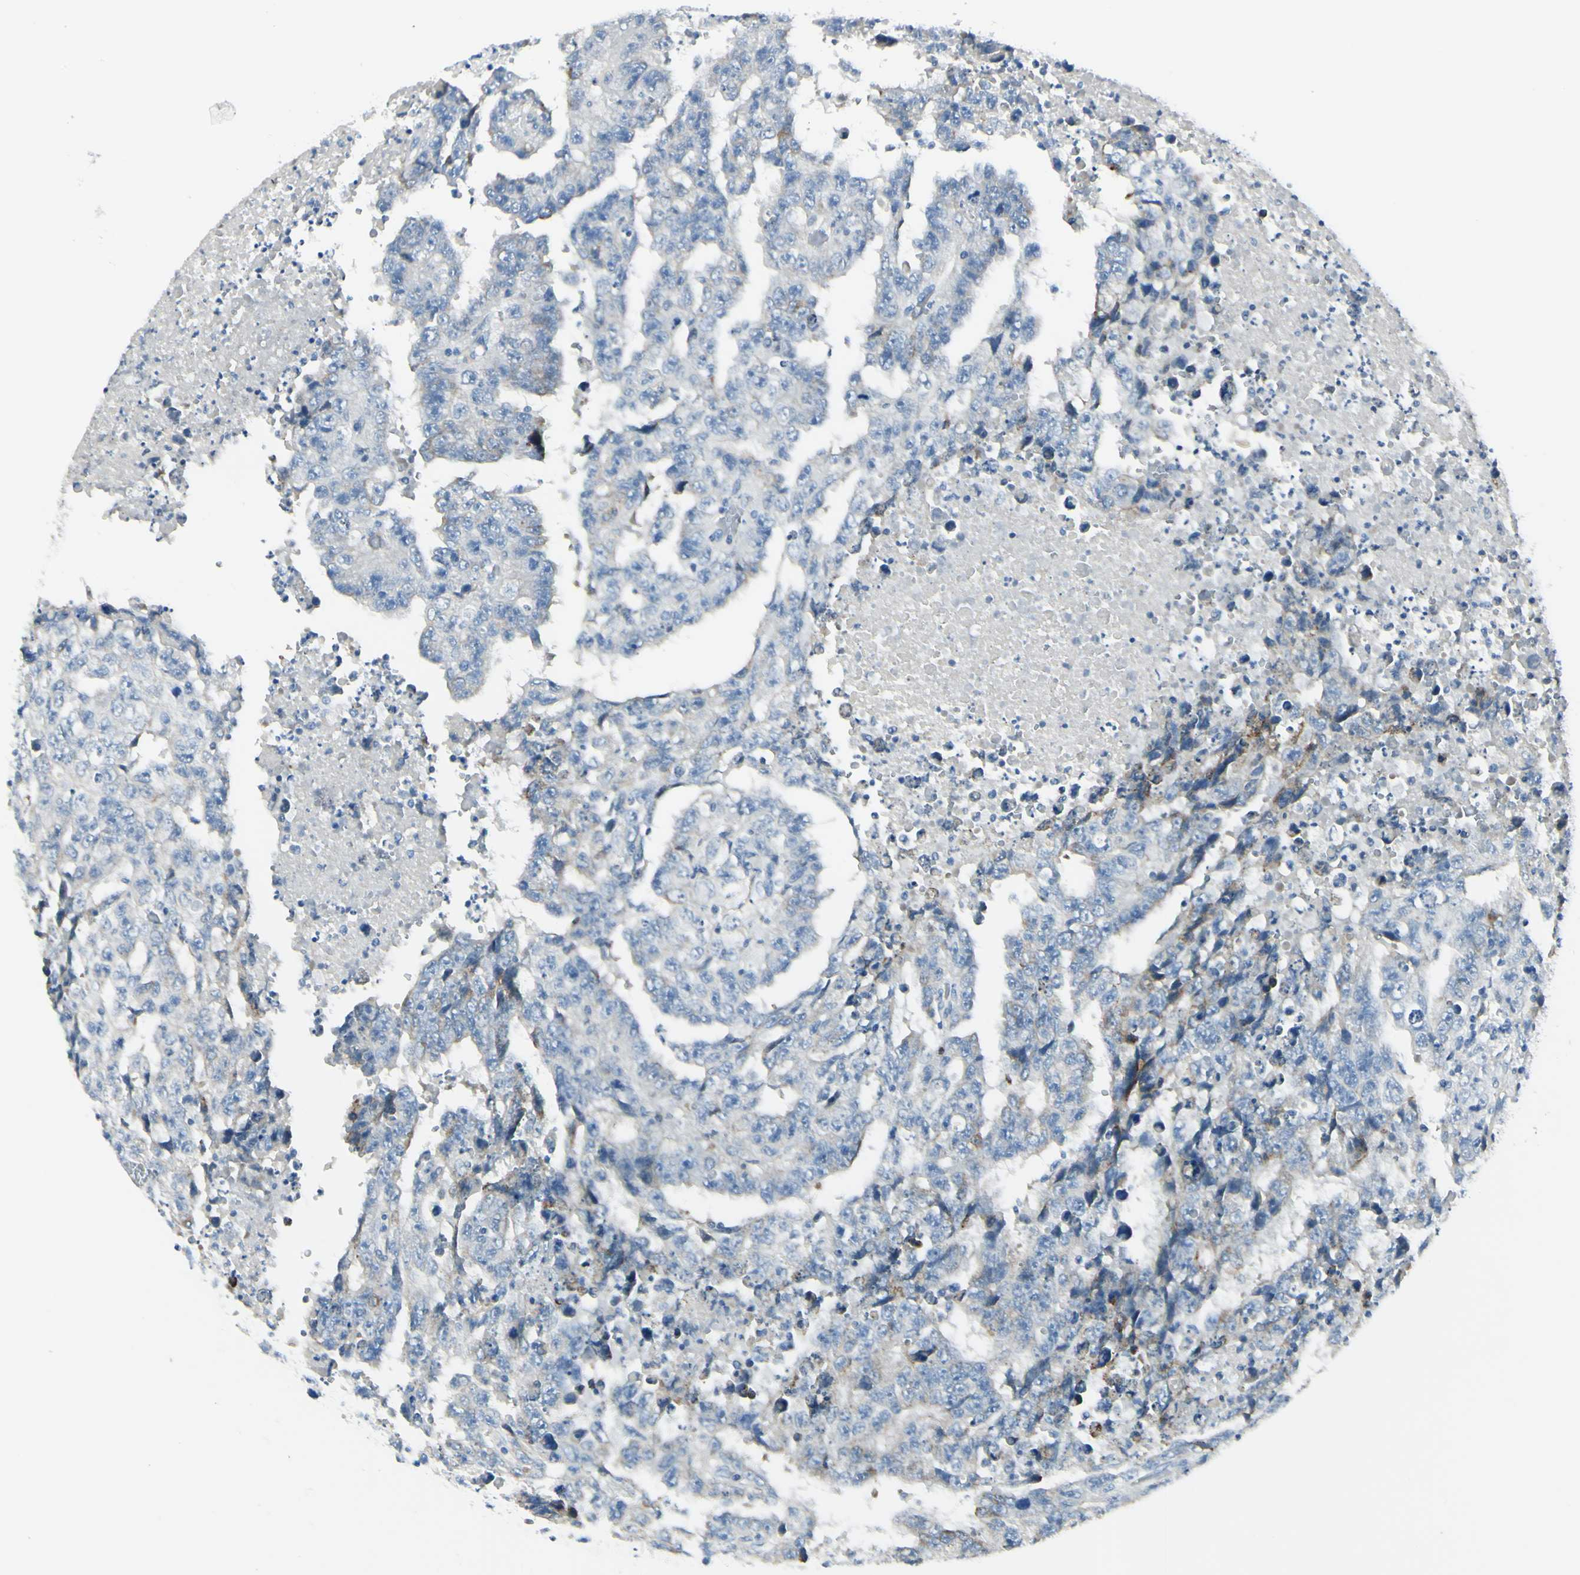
{"staining": {"intensity": "negative", "quantity": "none", "location": "none"}, "tissue": "testis cancer", "cell_type": "Tumor cells", "image_type": "cancer", "snomed": [{"axis": "morphology", "description": "Necrosis, NOS"}, {"axis": "morphology", "description": "Carcinoma, Embryonal, NOS"}, {"axis": "topography", "description": "Testis"}], "caption": "Image shows no significant protein positivity in tumor cells of testis embryonal carcinoma.", "gene": "DLG4", "patient": {"sex": "male", "age": 19}}